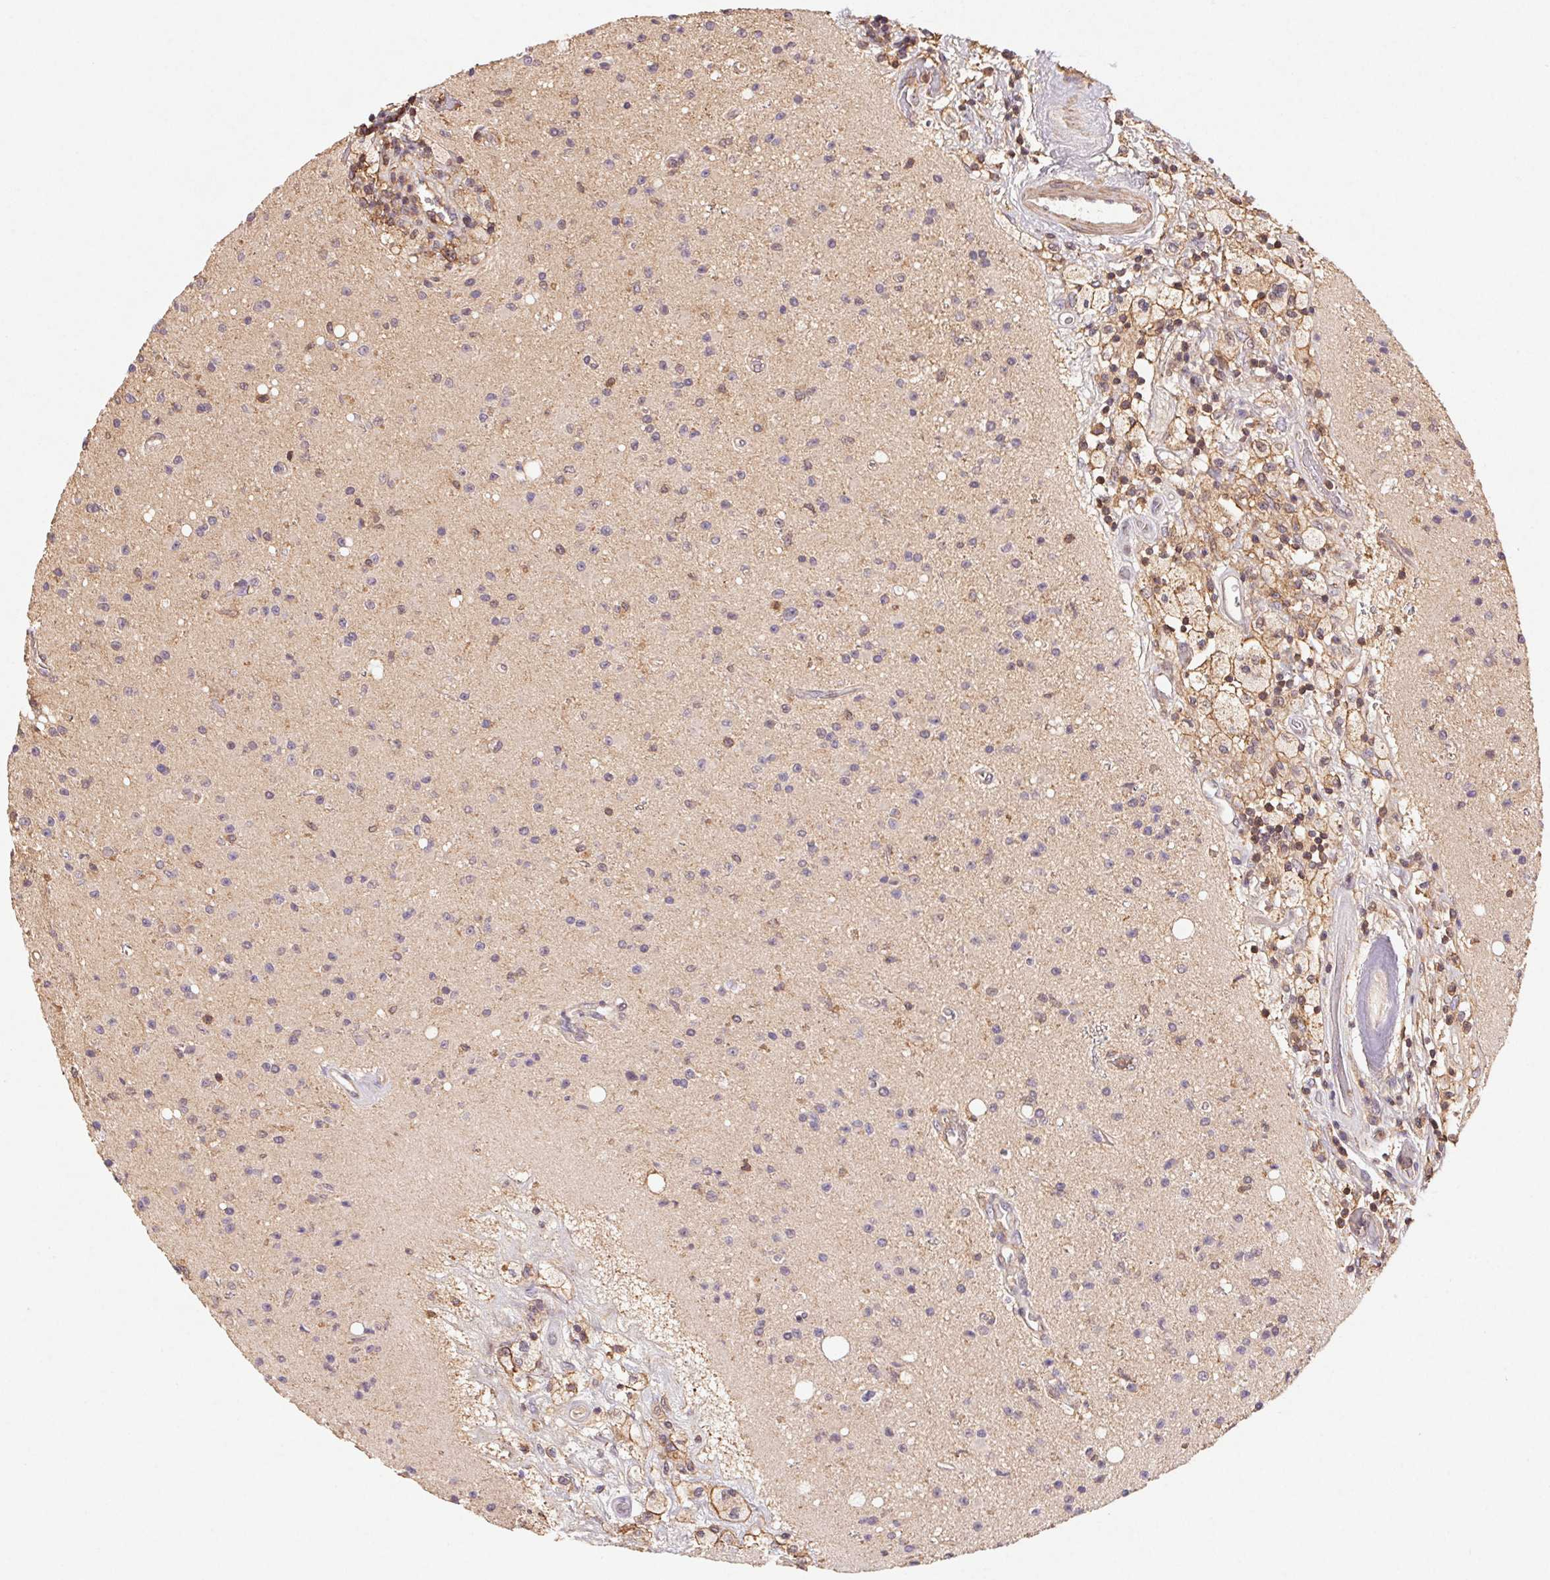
{"staining": {"intensity": "negative", "quantity": "none", "location": "none"}, "tissue": "glioma", "cell_type": "Tumor cells", "image_type": "cancer", "snomed": [{"axis": "morphology", "description": "Glioma, malignant, High grade"}, {"axis": "topography", "description": "Brain"}], "caption": "This is a micrograph of immunohistochemistry (IHC) staining of malignant glioma (high-grade), which shows no staining in tumor cells.", "gene": "ATG10", "patient": {"sex": "male", "age": 36}}